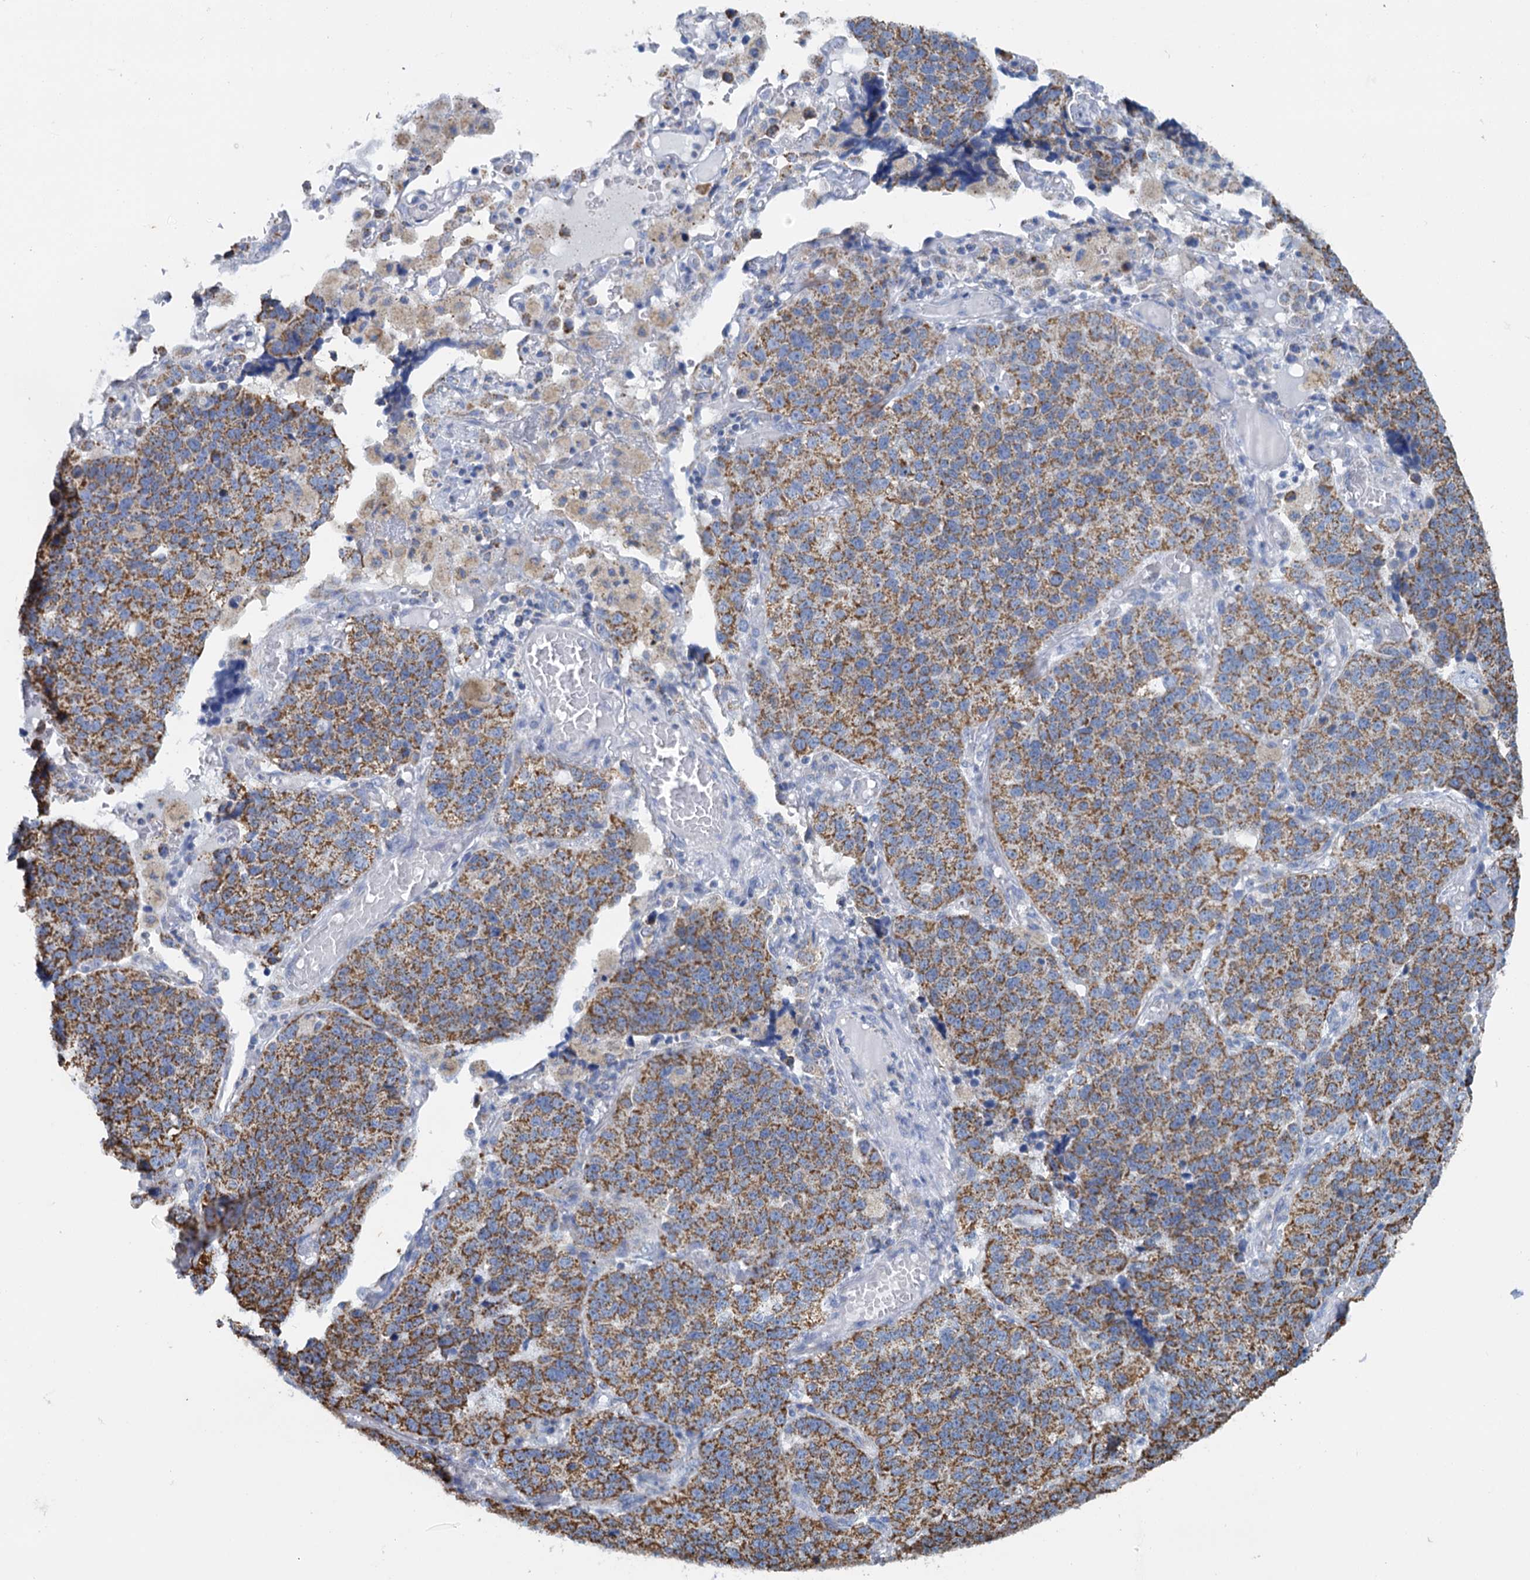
{"staining": {"intensity": "moderate", "quantity": ">75%", "location": "cytoplasmic/membranous"}, "tissue": "lung cancer", "cell_type": "Tumor cells", "image_type": "cancer", "snomed": [{"axis": "morphology", "description": "Adenocarcinoma, NOS"}, {"axis": "topography", "description": "Lung"}], "caption": "Moderate cytoplasmic/membranous protein expression is present in about >75% of tumor cells in lung adenocarcinoma.", "gene": "CCP110", "patient": {"sex": "male", "age": 49}}